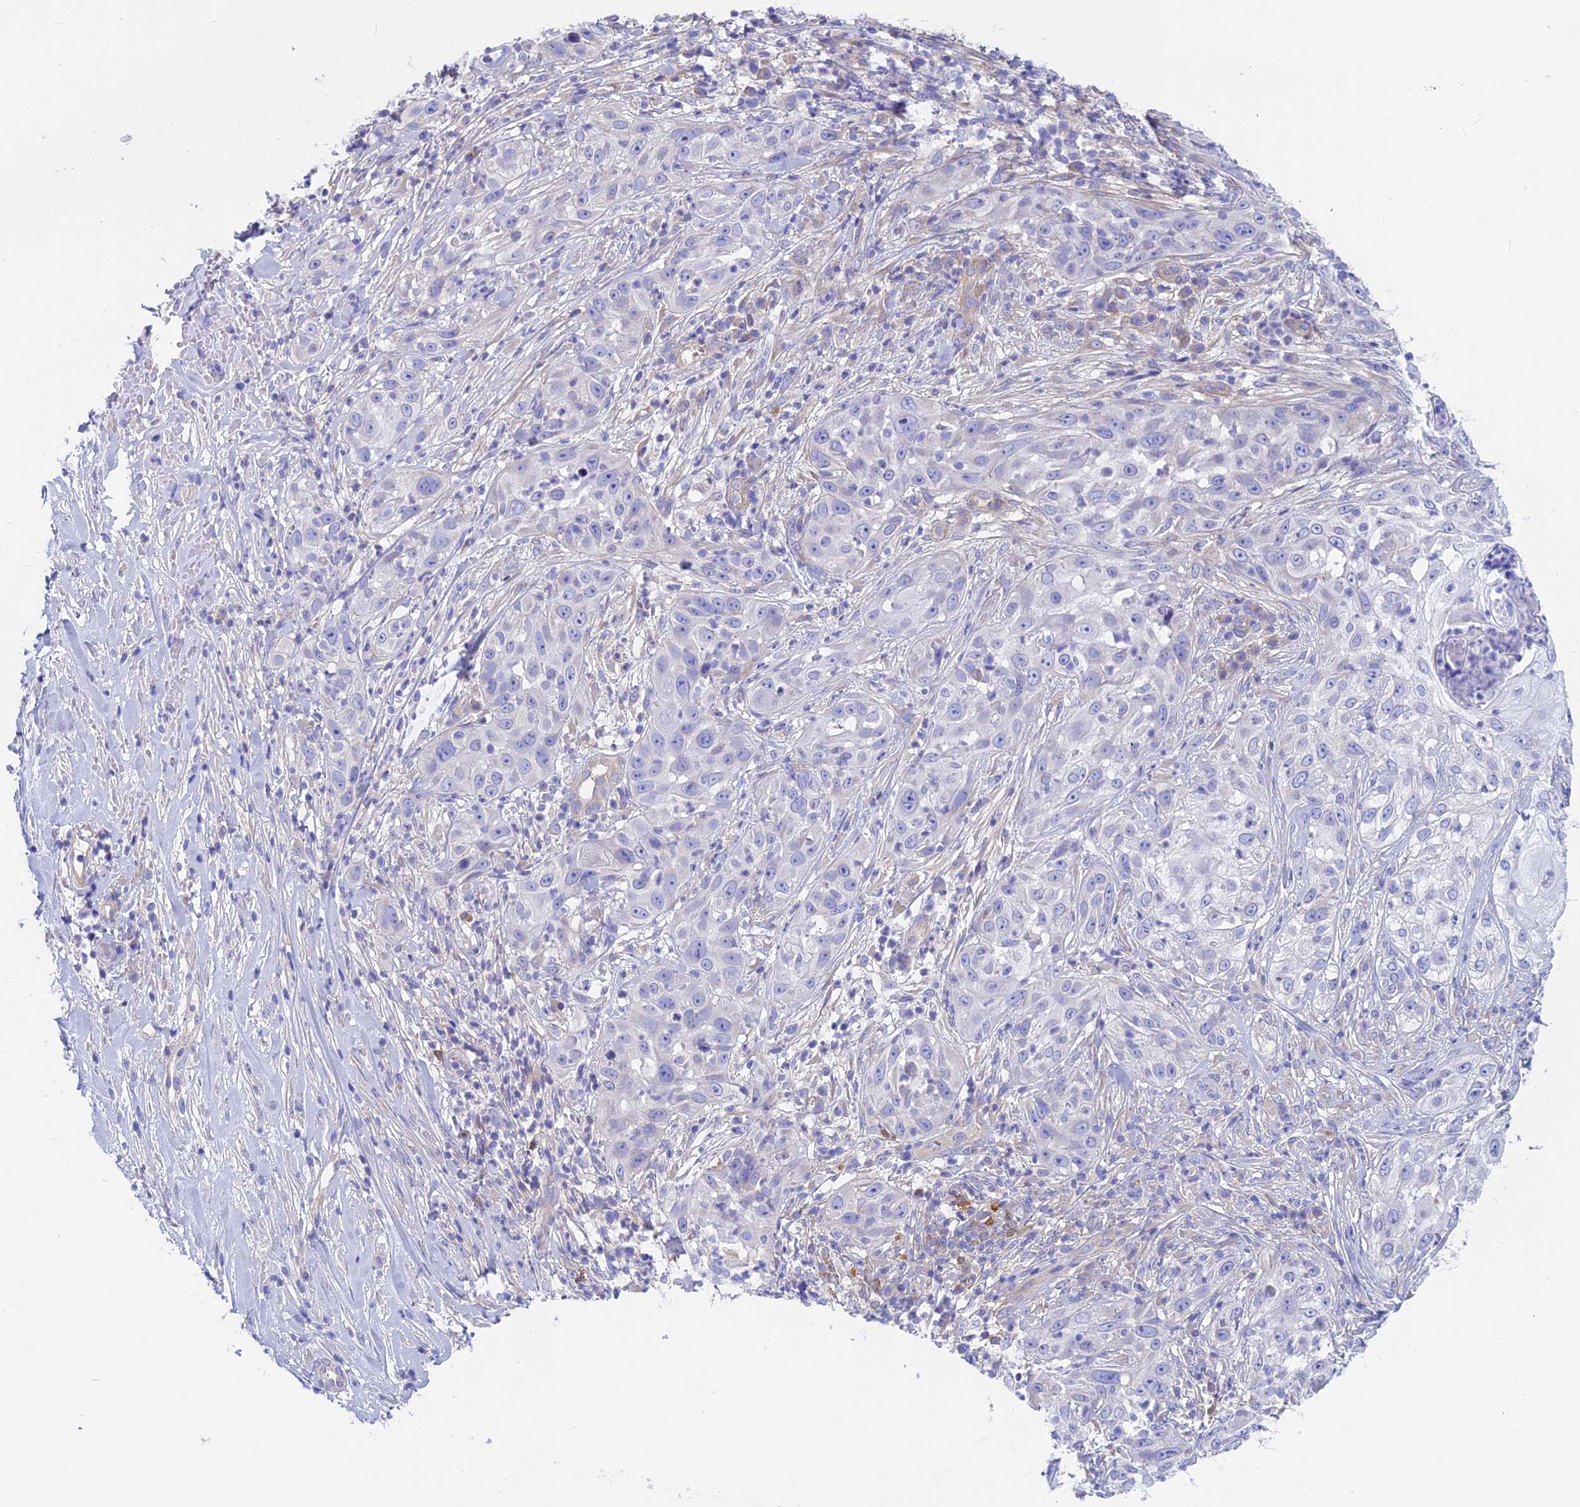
{"staining": {"intensity": "negative", "quantity": "none", "location": "none"}, "tissue": "skin cancer", "cell_type": "Tumor cells", "image_type": "cancer", "snomed": [{"axis": "morphology", "description": "Squamous cell carcinoma, NOS"}, {"axis": "topography", "description": "Skin"}], "caption": "Immunohistochemistry photomicrograph of neoplastic tissue: skin cancer stained with DAB (3,3'-diaminobenzidine) exhibits no significant protein staining in tumor cells.", "gene": "LZTFL1", "patient": {"sex": "female", "age": 44}}